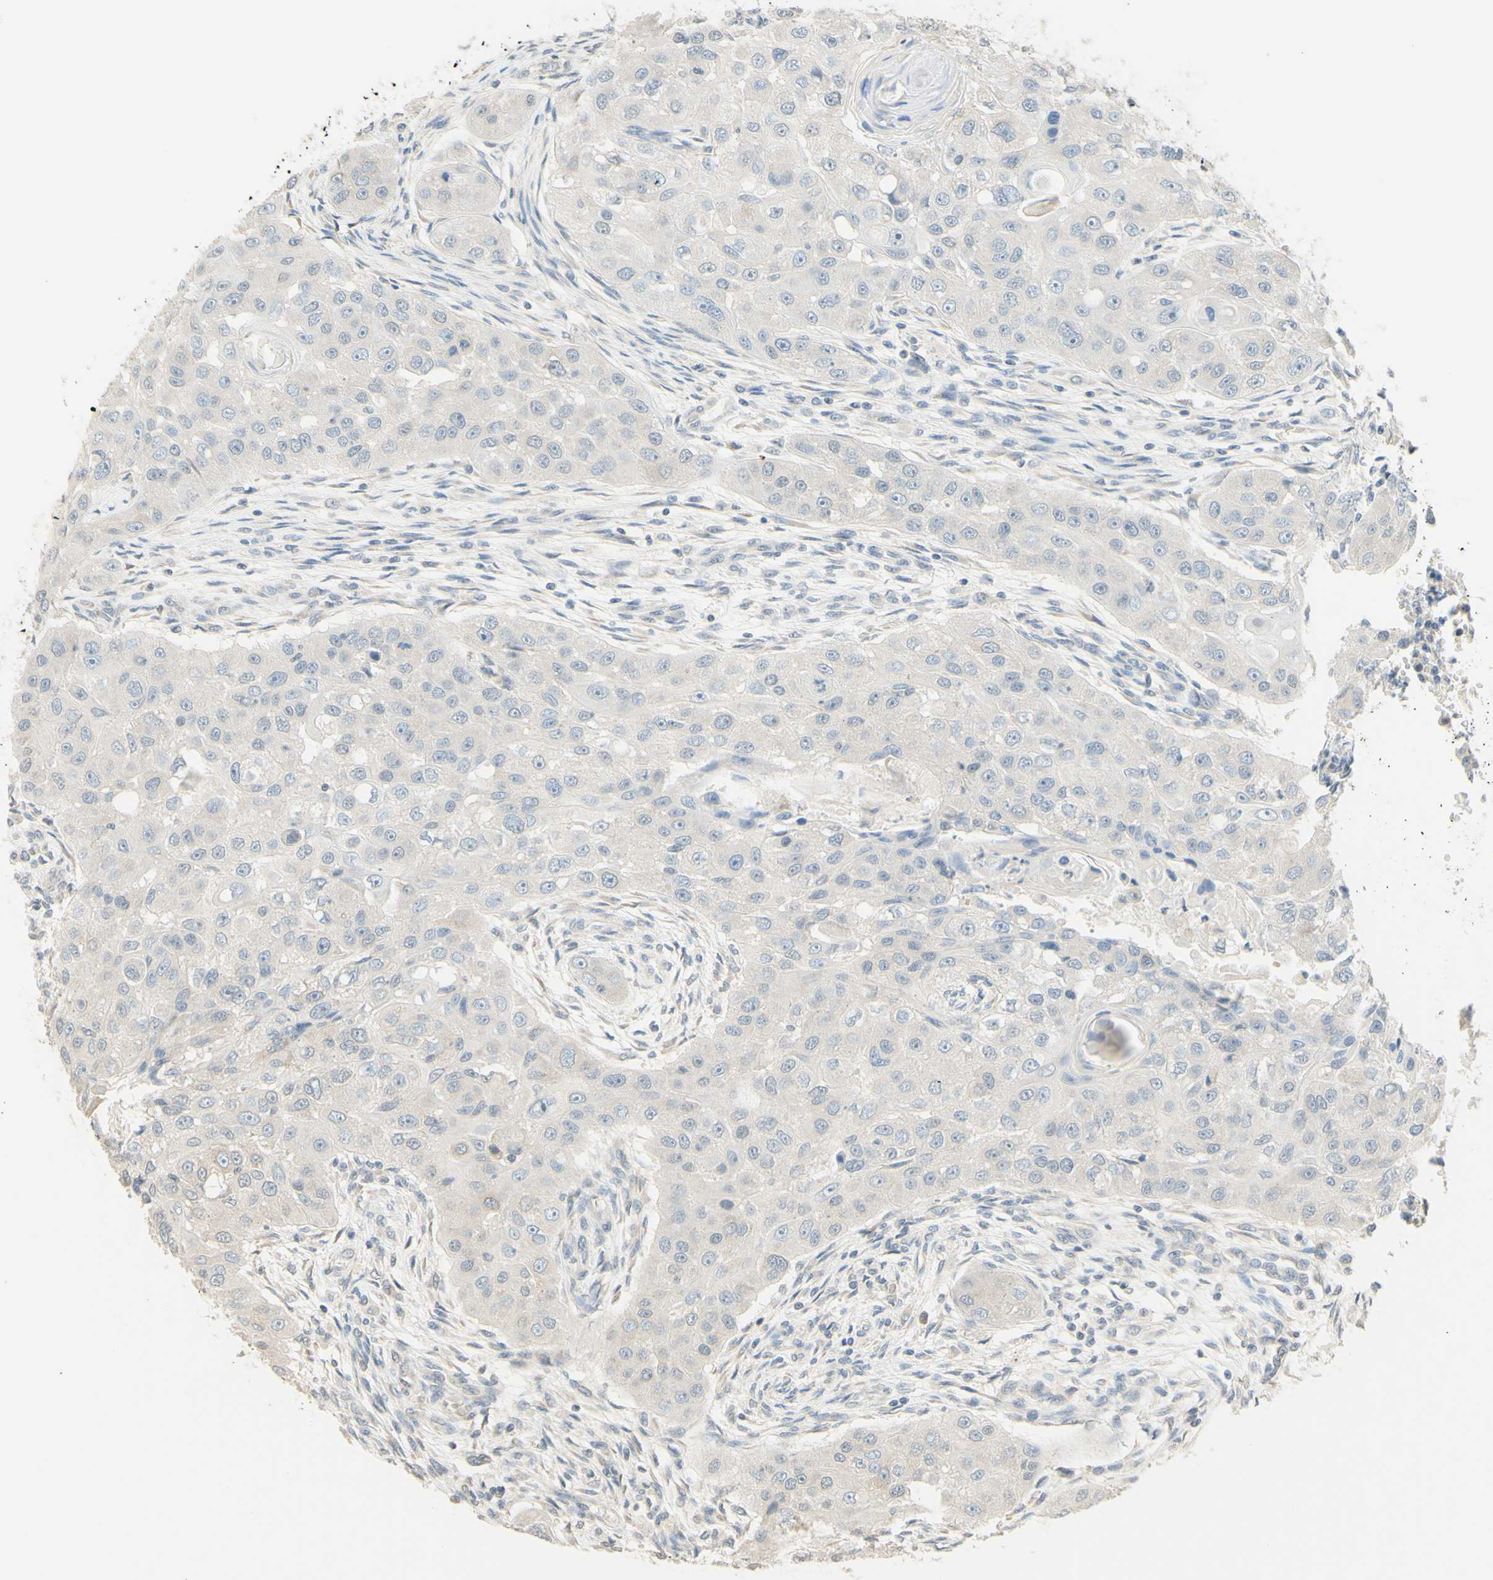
{"staining": {"intensity": "weak", "quantity": "25%-75%", "location": "cytoplasmic/membranous"}, "tissue": "head and neck cancer", "cell_type": "Tumor cells", "image_type": "cancer", "snomed": [{"axis": "morphology", "description": "Normal tissue, NOS"}, {"axis": "morphology", "description": "Squamous cell carcinoma, NOS"}, {"axis": "topography", "description": "Skeletal muscle"}, {"axis": "topography", "description": "Head-Neck"}], "caption": "Weak cytoplasmic/membranous positivity for a protein is present in approximately 25%-75% of tumor cells of head and neck cancer (squamous cell carcinoma) using immunohistochemistry.", "gene": "MAG", "patient": {"sex": "male", "age": 51}}